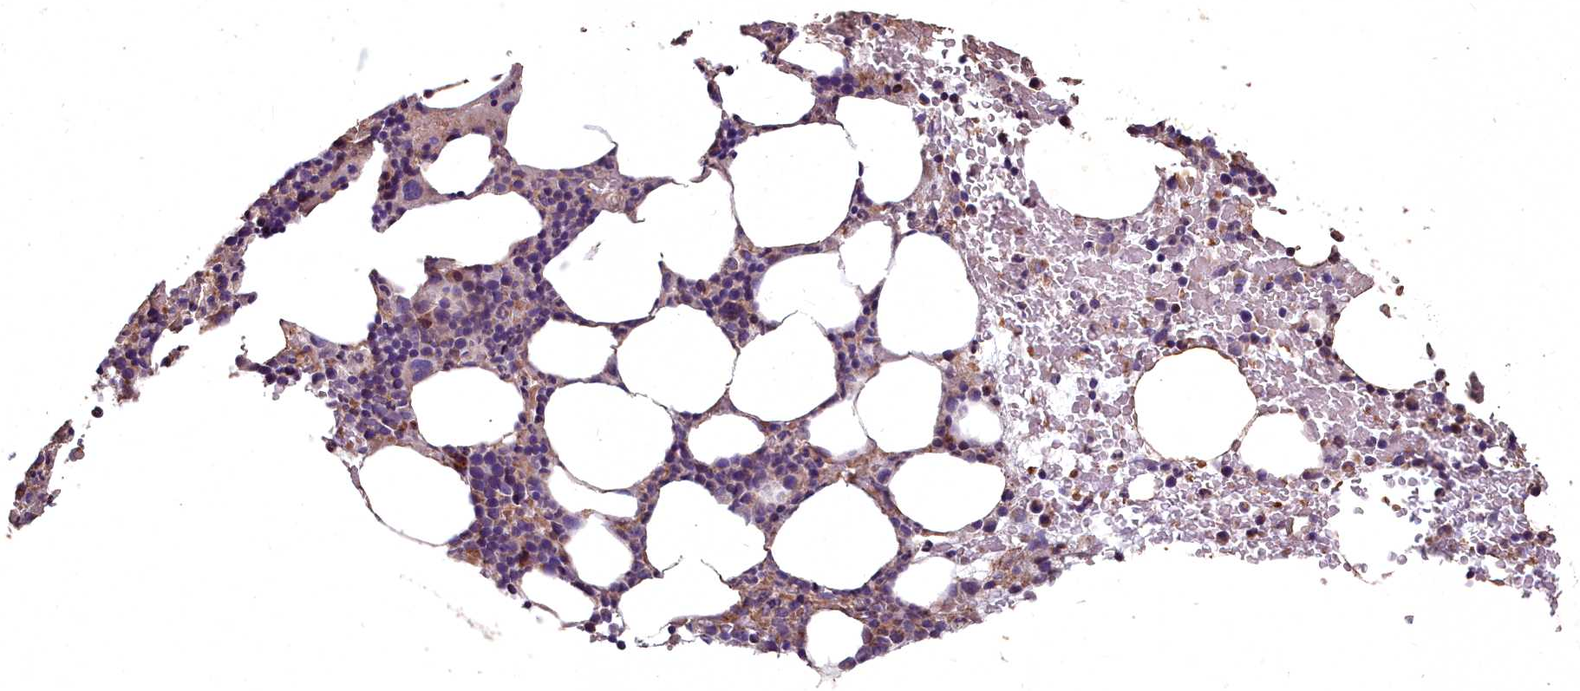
{"staining": {"intensity": "moderate", "quantity": "<25%", "location": "cytoplasmic/membranous"}, "tissue": "bone marrow", "cell_type": "Hematopoietic cells", "image_type": "normal", "snomed": [{"axis": "morphology", "description": "Normal tissue, NOS"}, {"axis": "topography", "description": "Bone marrow"}], "caption": "Bone marrow stained with DAB (3,3'-diaminobenzidine) immunohistochemistry reveals low levels of moderate cytoplasmic/membranous positivity in approximately <25% of hematopoietic cells.", "gene": "COX11", "patient": {"sex": "male", "age": 62}}